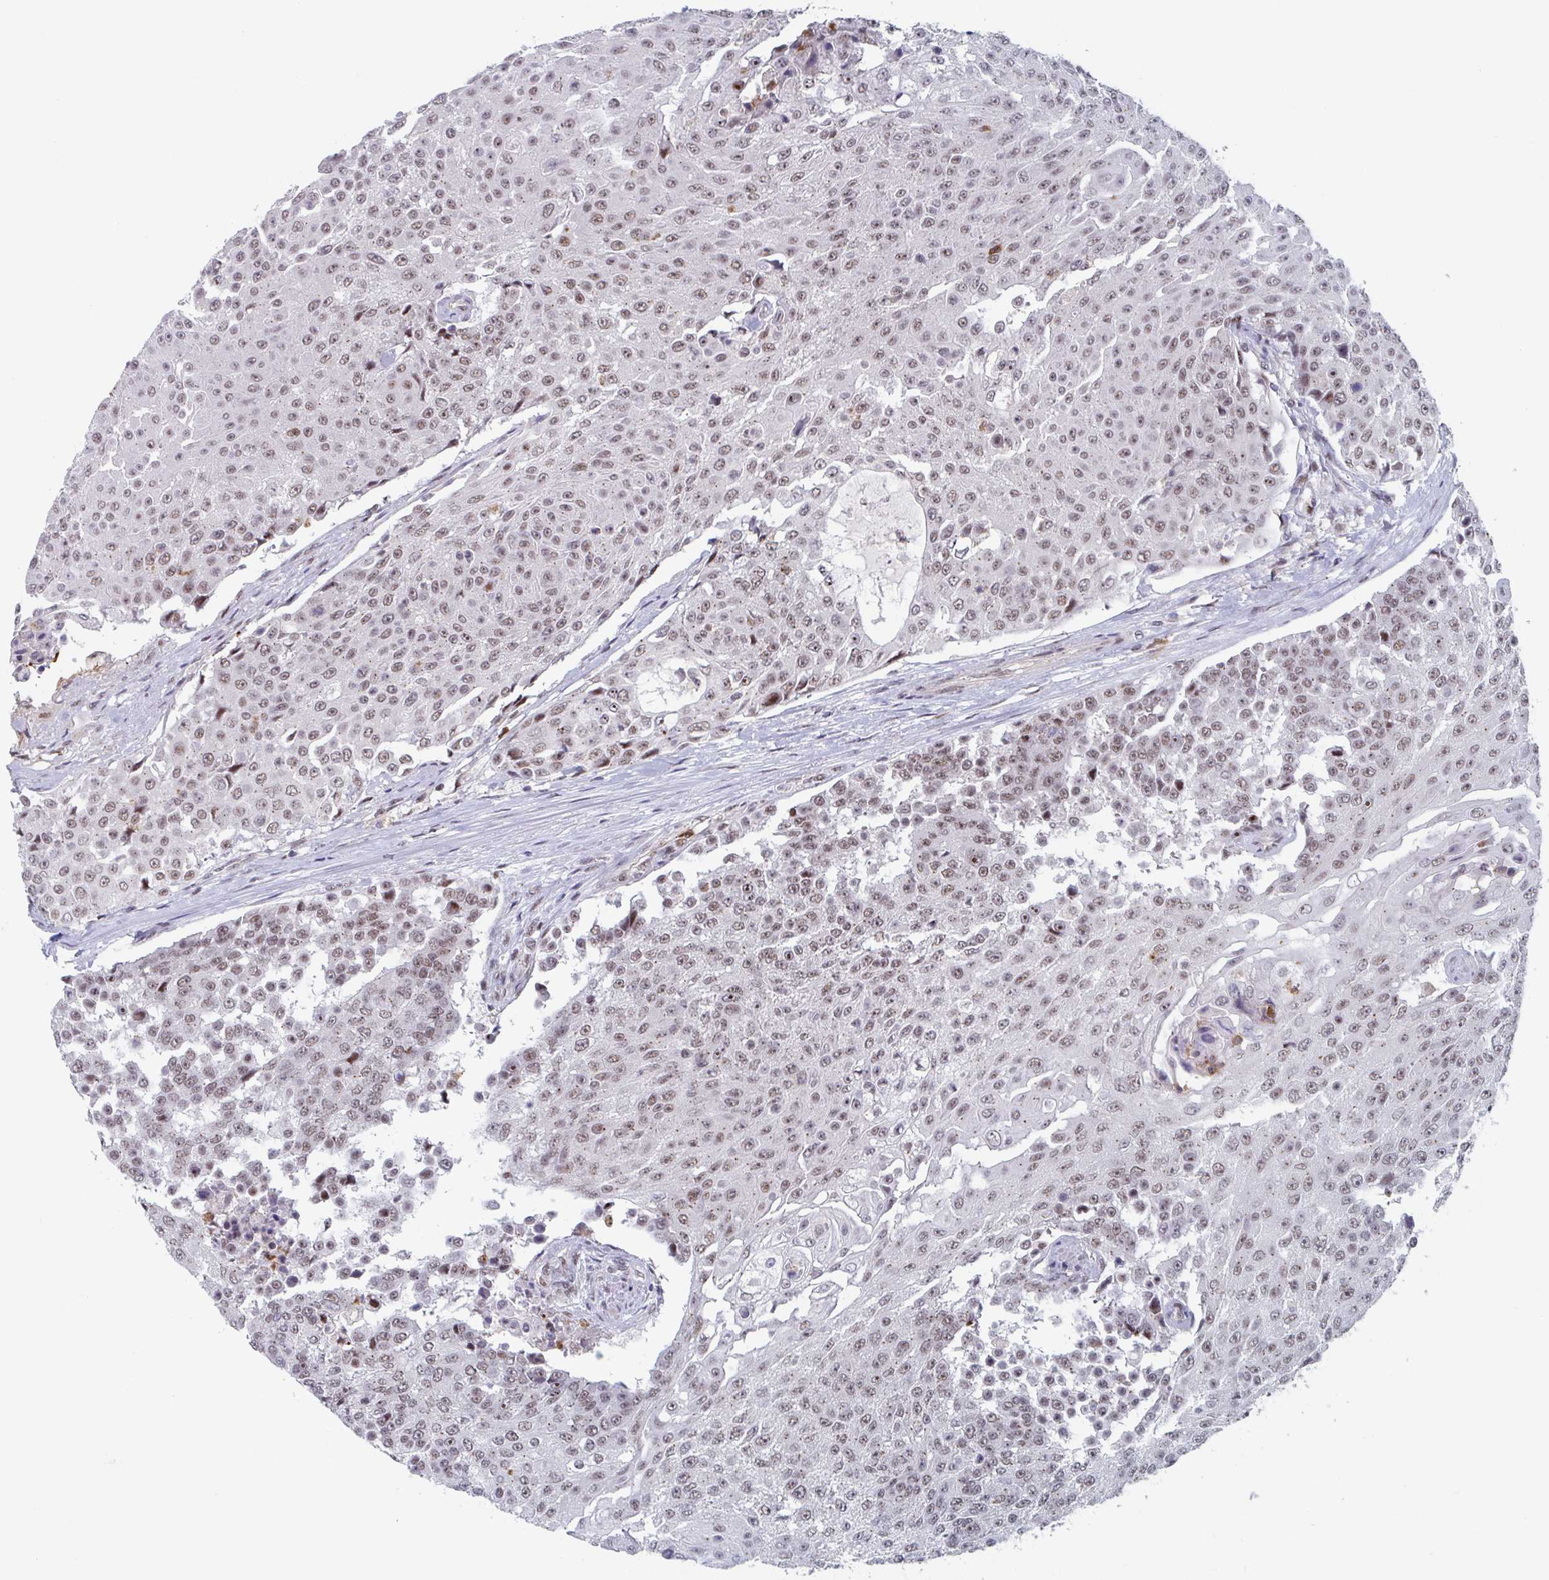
{"staining": {"intensity": "moderate", "quantity": ">75%", "location": "nuclear"}, "tissue": "urothelial cancer", "cell_type": "Tumor cells", "image_type": "cancer", "snomed": [{"axis": "morphology", "description": "Urothelial carcinoma, High grade"}, {"axis": "topography", "description": "Urinary bladder"}], "caption": "Immunohistochemical staining of human urothelial carcinoma (high-grade) reveals medium levels of moderate nuclear expression in about >75% of tumor cells.", "gene": "RNF212", "patient": {"sex": "female", "age": 63}}